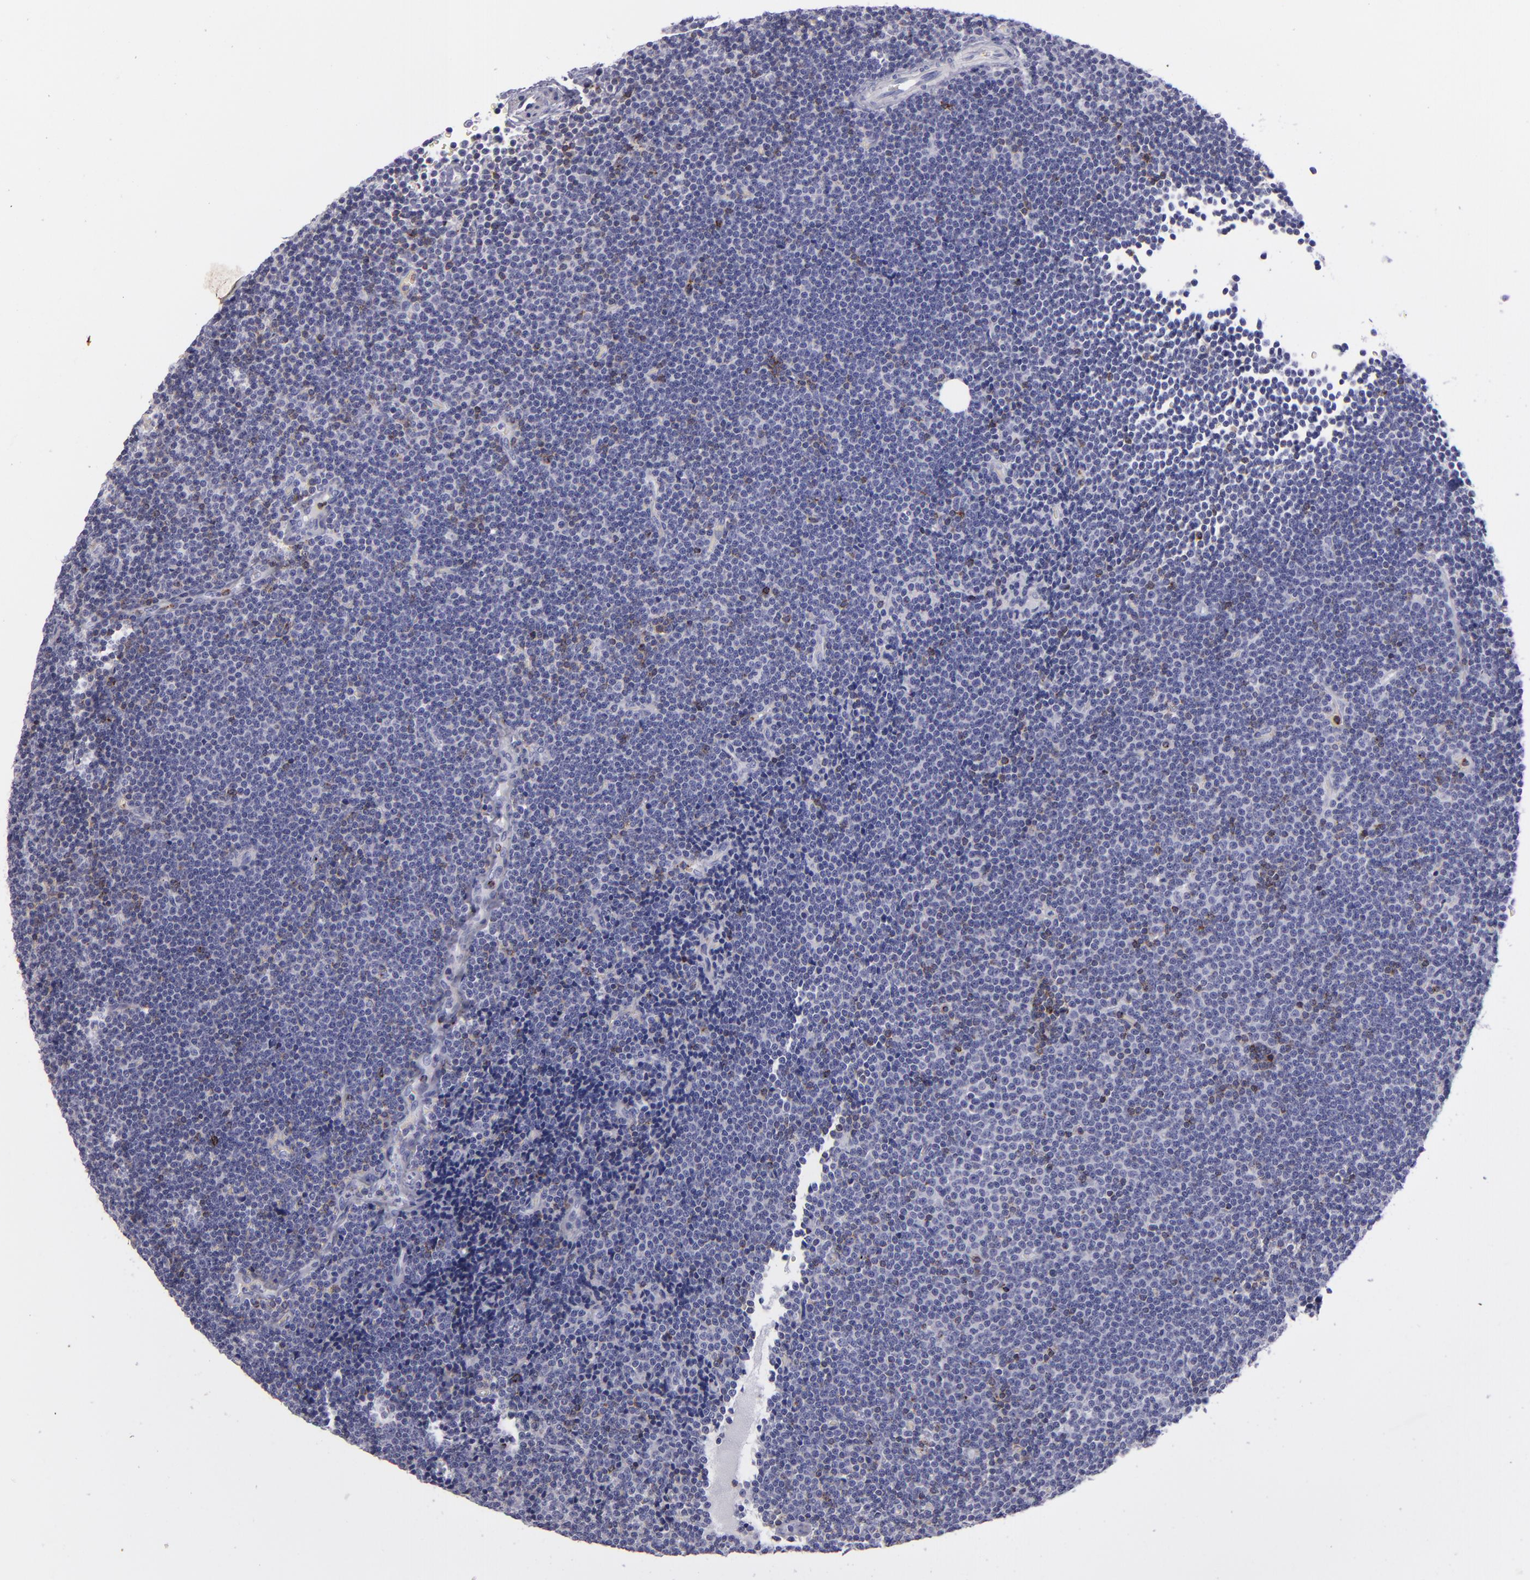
{"staining": {"intensity": "negative", "quantity": "none", "location": "none"}, "tissue": "lymphoma", "cell_type": "Tumor cells", "image_type": "cancer", "snomed": [{"axis": "morphology", "description": "Malignant lymphoma, non-Hodgkin's type, Low grade"}, {"axis": "topography", "description": "Lymph node"}], "caption": "Immunohistochemical staining of human lymphoma reveals no significant positivity in tumor cells.", "gene": "CD2", "patient": {"sex": "female", "age": 73}}